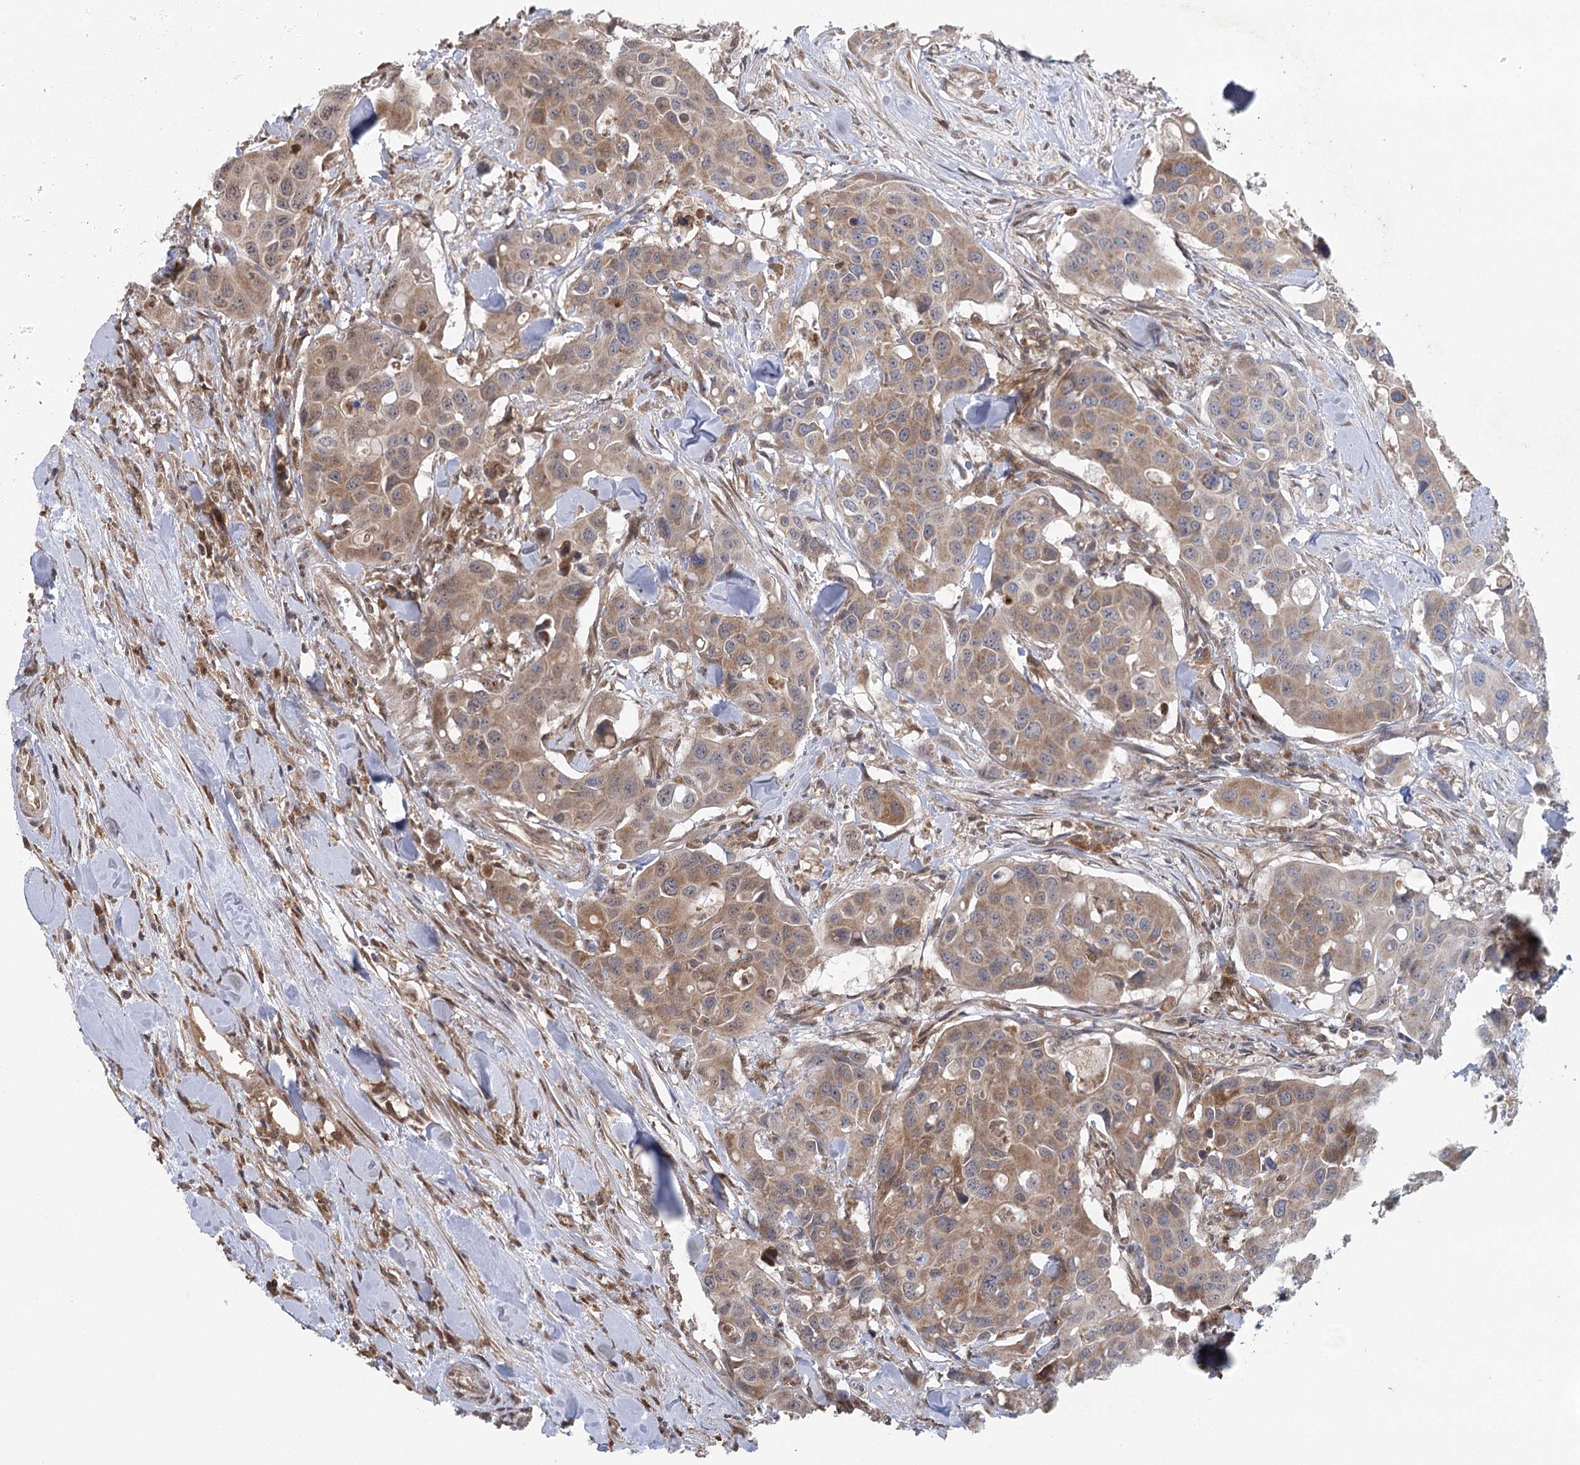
{"staining": {"intensity": "moderate", "quantity": ">75%", "location": "cytoplasmic/membranous"}, "tissue": "colorectal cancer", "cell_type": "Tumor cells", "image_type": "cancer", "snomed": [{"axis": "morphology", "description": "Adenocarcinoma, NOS"}, {"axis": "topography", "description": "Colon"}], "caption": "Moderate cytoplasmic/membranous protein positivity is identified in approximately >75% of tumor cells in colorectal cancer.", "gene": "C12orf4", "patient": {"sex": "male", "age": 77}}